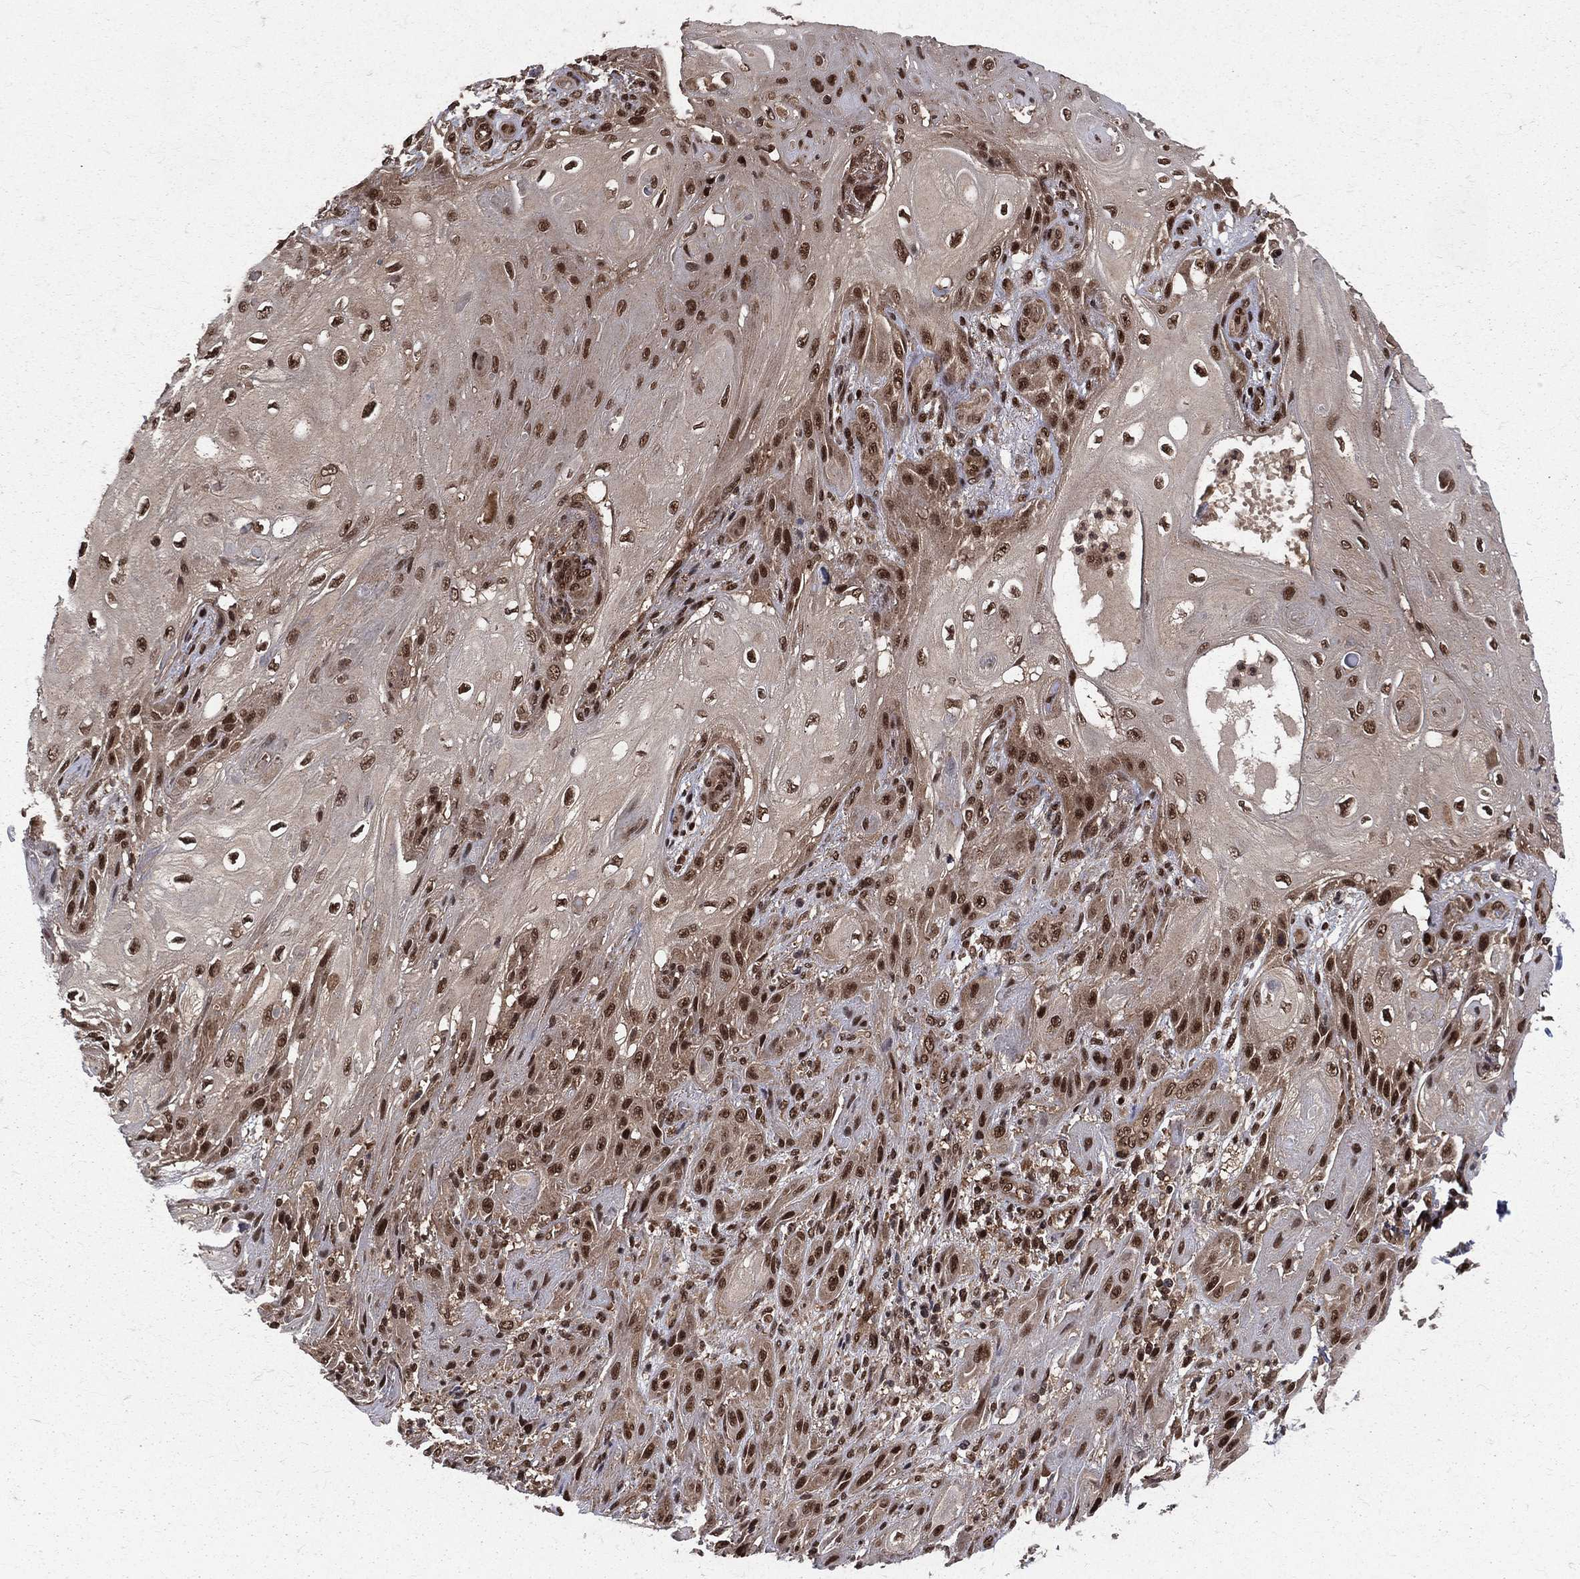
{"staining": {"intensity": "strong", "quantity": ">75%", "location": "nuclear"}, "tissue": "skin cancer", "cell_type": "Tumor cells", "image_type": "cancer", "snomed": [{"axis": "morphology", "description": "Squamous cell carcinoma, NOS"}, {"axis": "topography", "description": "Skin"}], "caption": "Immunohistochemistry (IHC) (DAB (3,3'-diaminobenzidine)) staining of human skin cancer (squamous cell carcinoma) demonstrates strong nuclear protein positivity in about >75% of tumor cells.", "gene": "COPS4", "patient": {"sex": "male", "age": 62}}